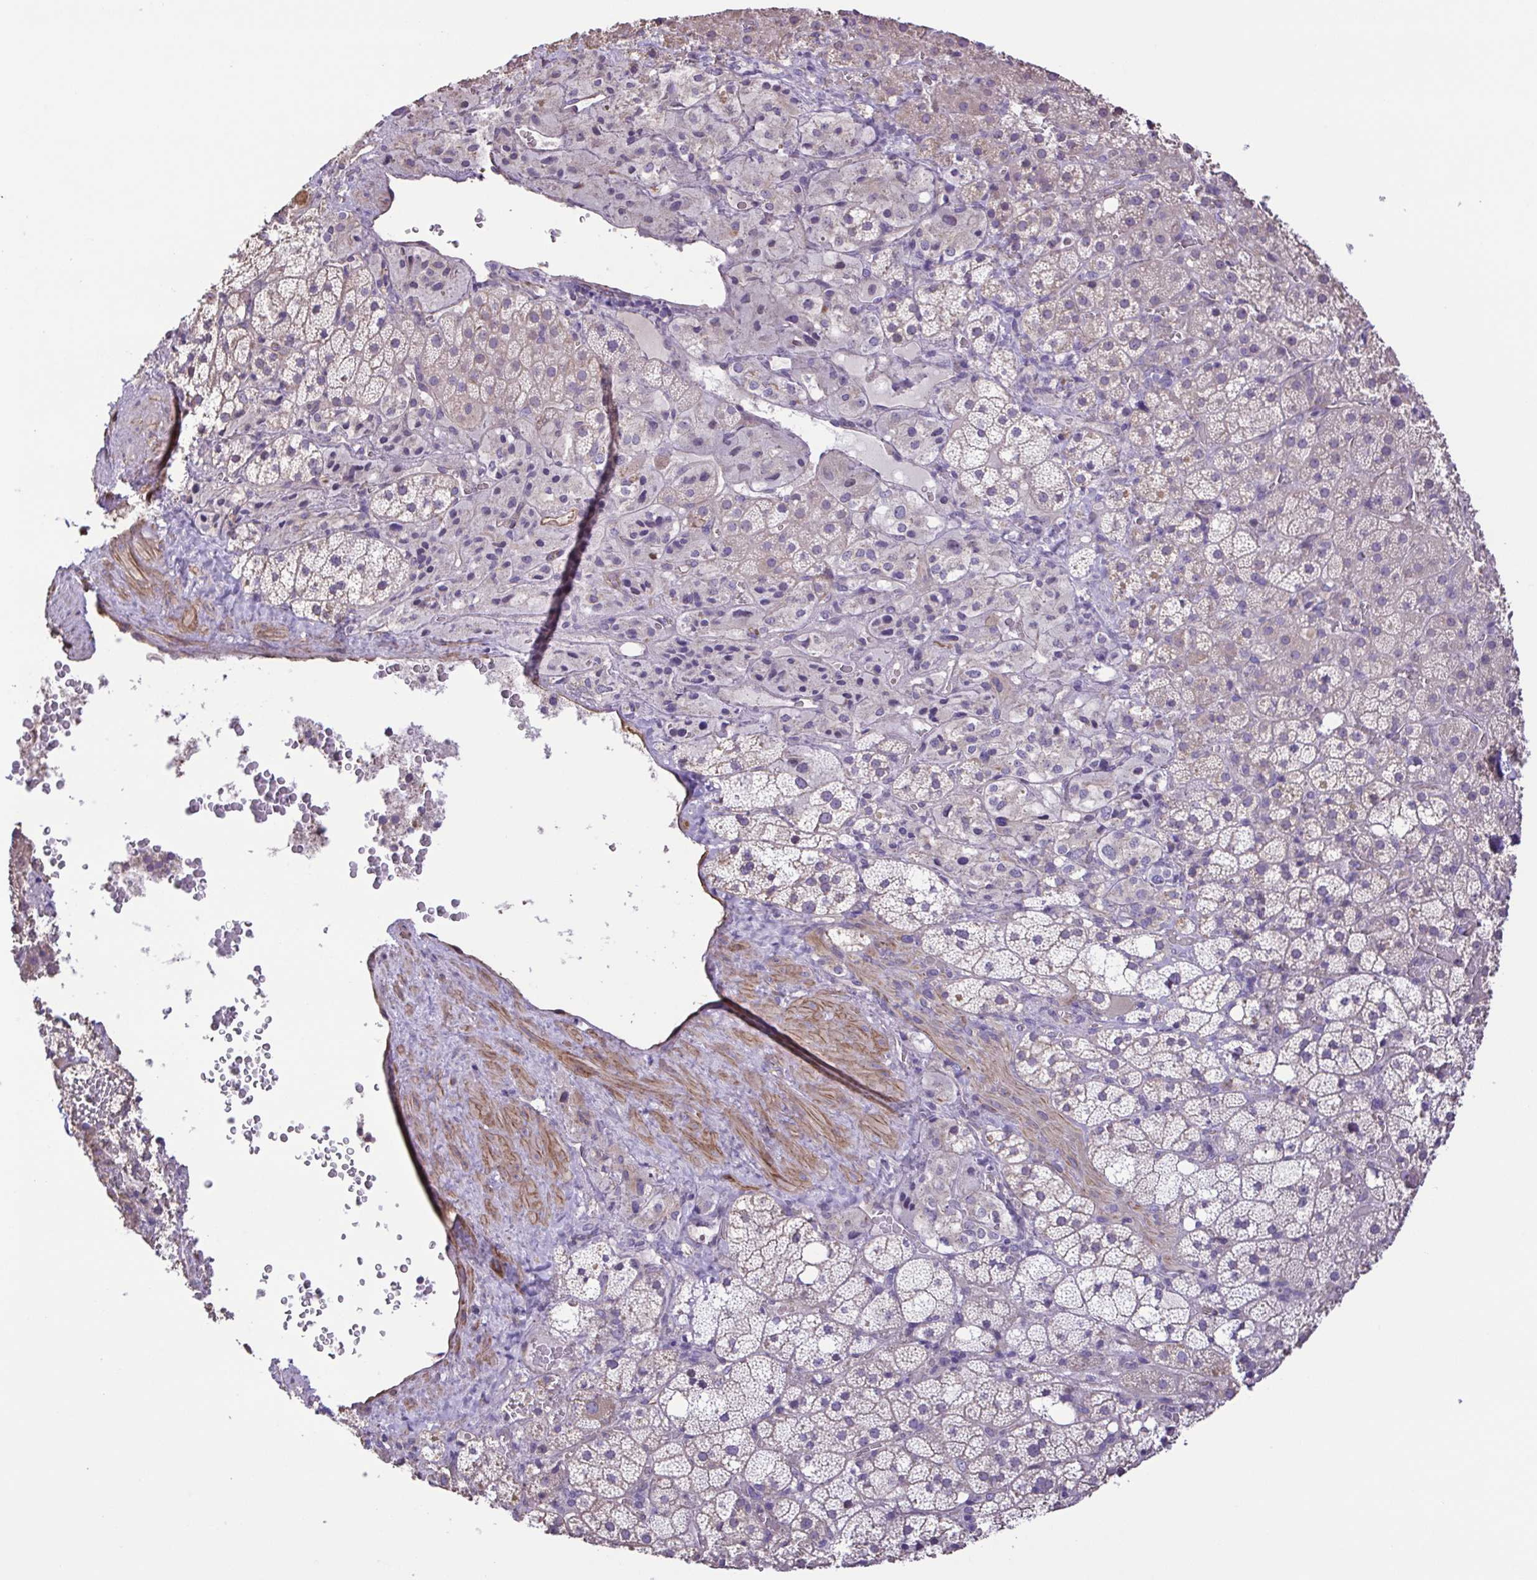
{"staining": {"intensity": "weak", "quantity": "<25%", "location": "cytoplasmic/membranous"}, "tissue": "adrenal gland", "cell_type": "Glandular cells", "image_type": "normal", "snomed": [{"axis": "morphology", "description": "Normal tissue, NOS"}, {"axis": "topography", "description": "Adrenal gland"}], "caption": "A micrograph of human adrenal gland is negative for staining in glandular cells. The staining is performed using DAB brown chromogen with nuclei counter-stained in using hematoxylin.", "gene": "FLT1", "patient": {"sex": "male", "age": 53}}